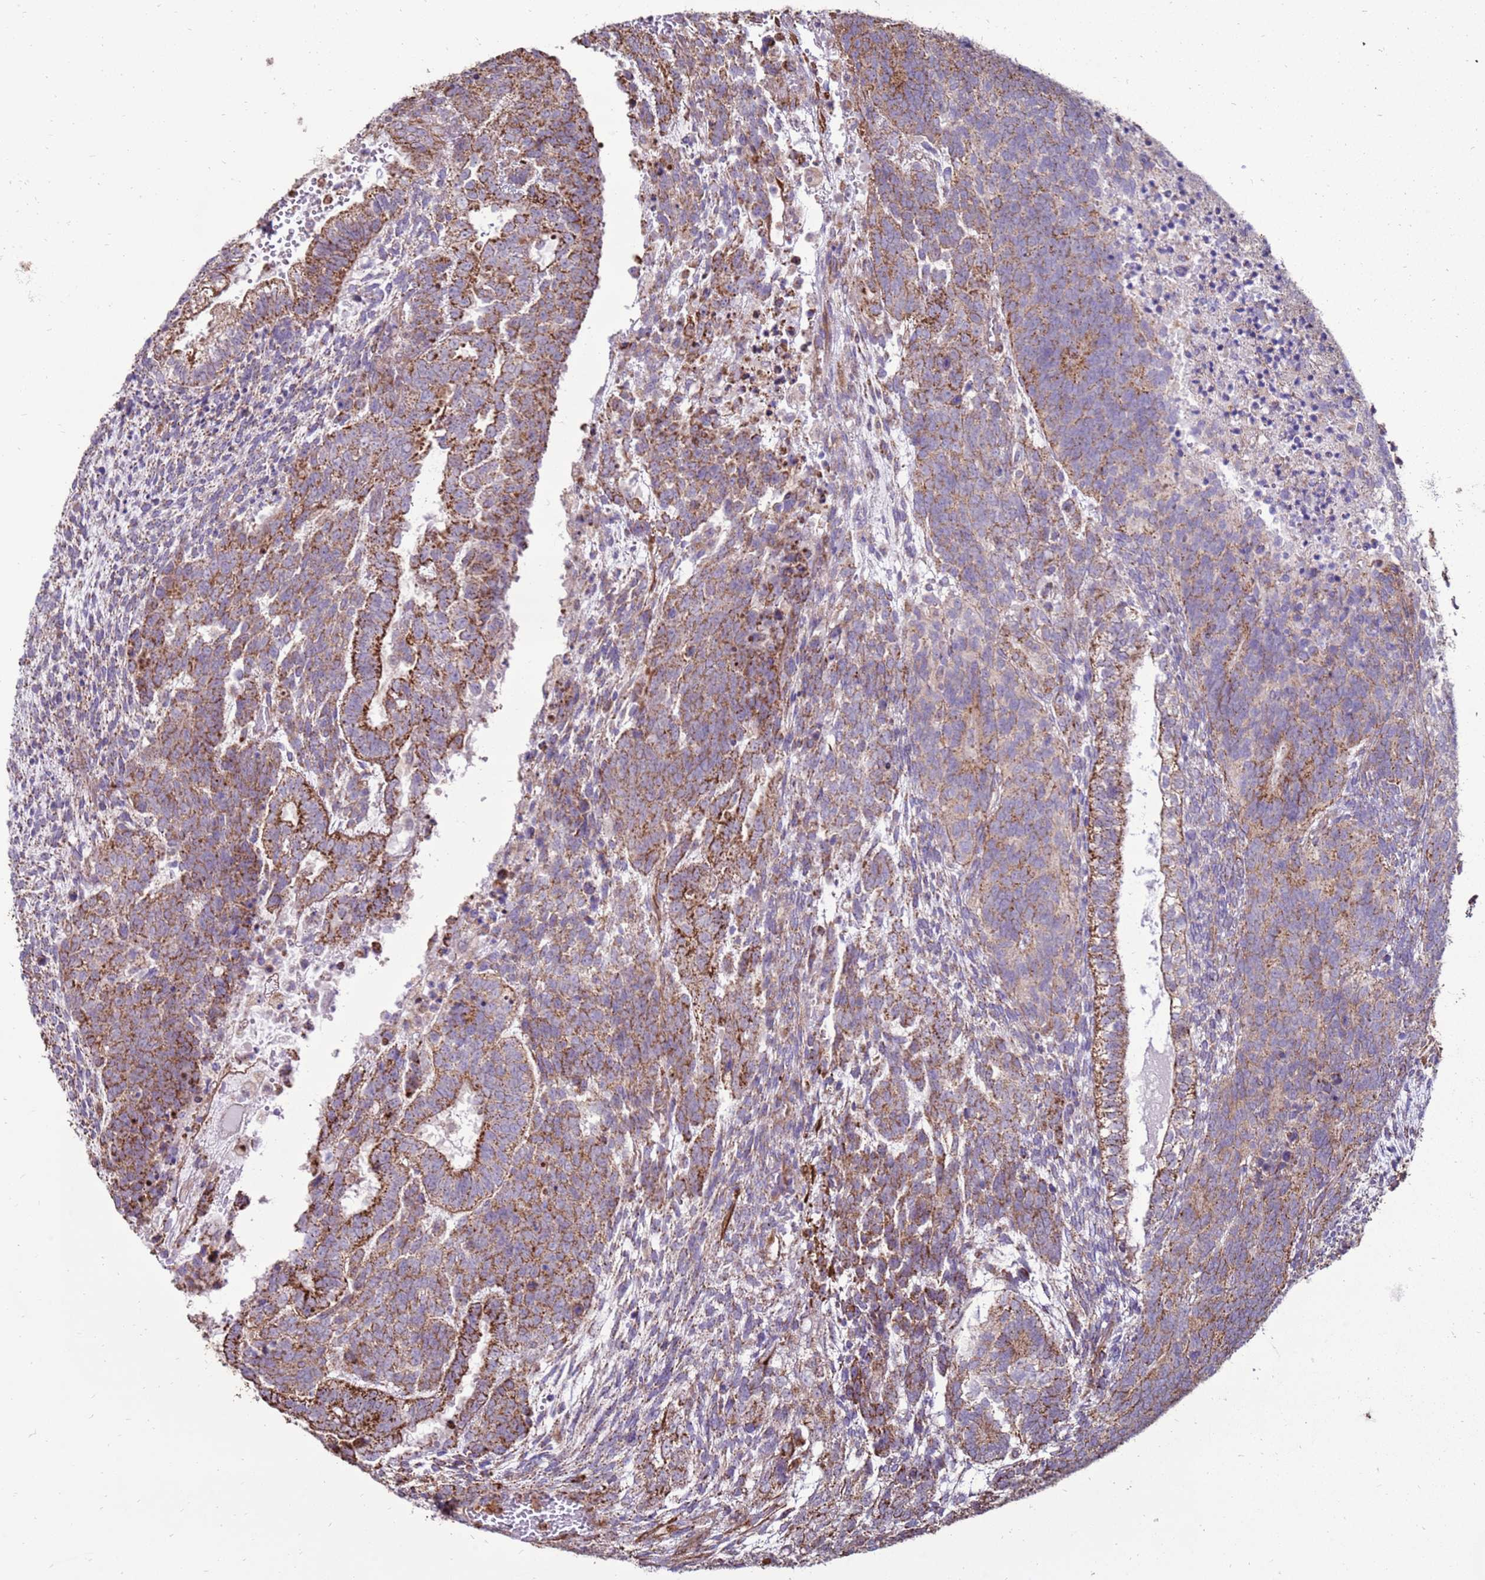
{"staining": {"intensity": "strong", "quantity": "25%-75%", "location": "cytoplasmic/membranous"}, "tissue": "testis cancer", "cell_type": "Tumor cells", "image_type": "cancer", "snomed": [{"axis": "morphology", "description": "Carcinoma, Embryonal, NOS"}, {"axis": "topography", "description": "Testis"}], "caption": "Protein staining exhibits strong cytoplasmic/membranous expression in about 25%-75% of tumor cells in testis embryonal carcinoma.", "gene": "DDX59", "patient": {"sex": "male", "age": 23}}